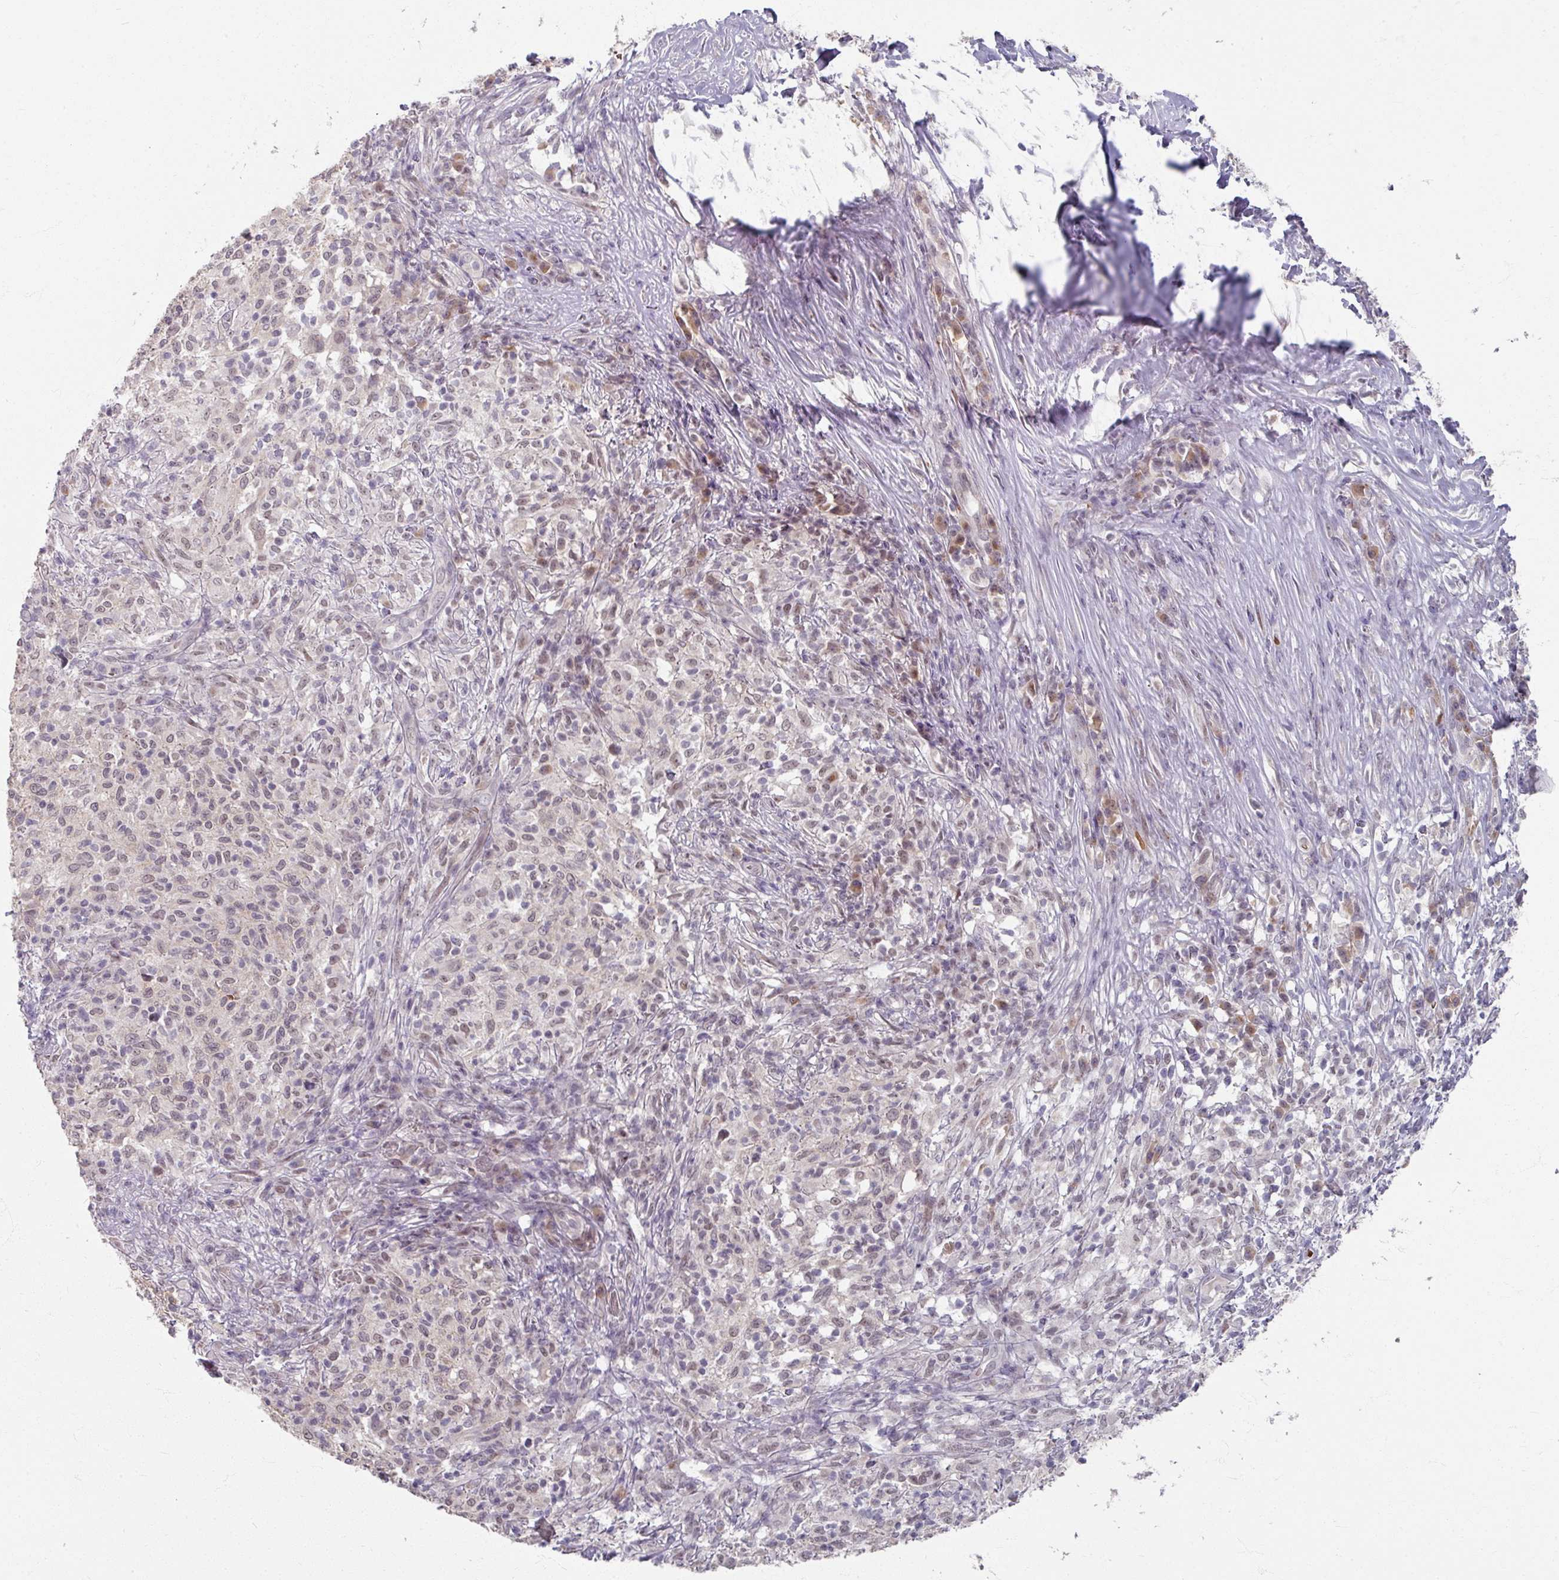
{"staining": {"intensity": "negative", "quantity": "none", "location": "none"}, "tissue": "melanoma", "cell_type": "Tumor cells", "image_type": "cancer", "snomed": [{"axis": "morphology", "description": "Malignant melanoma, NOS"}, {"axis": "topography", "description": "Skin"}], "caption": "Immunohistochemistry (IHC) photomicrograph of neoplastic tissue: melanoma stained with DAB reveals no significant protein staining in tumor cells.", "gene": "KMT5C", "patient": {"sex": "male", "age": 66}}